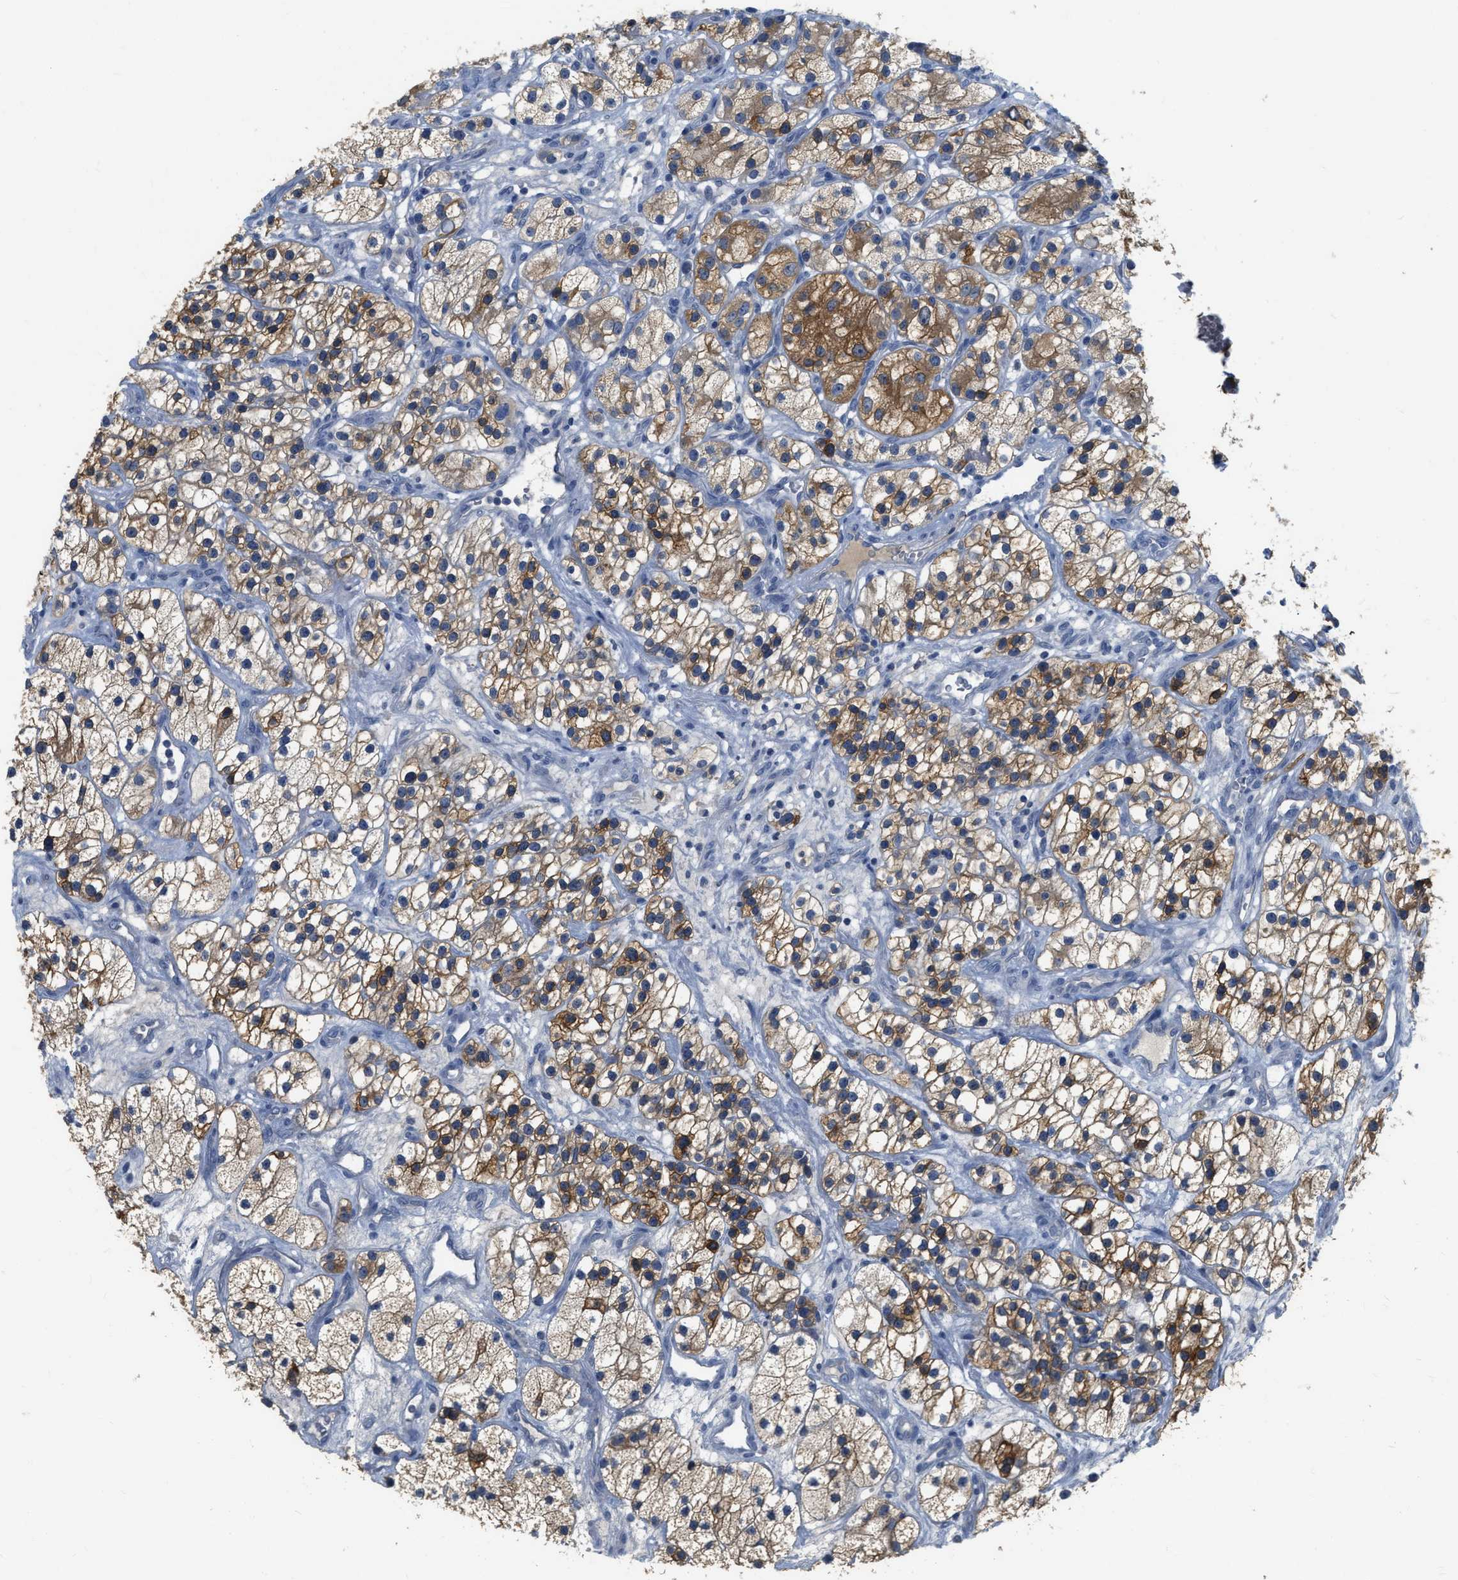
{"staining": {"intensity": "moderate", "quantity": ">75%", "location": "cytoplasmic/membranous"}, "tissue": "renal cancer", "cell_type": "Tumor cells", "image_type": "cancer", "snomed": [{"axis": "morphology", "description": "Adenocarcinoma, NOS"}, {"axis": "topography", "description": "Kidney"}], "caption": "There is medium levels of moderate cytoplasmic/membranous staining in tumor cells of renal cancer (adenocarcinoma), as demonstrated by immunohistochemical staining (brown color).", "gene": "CRYM", "patient": {"sex": "female", "age": 57}}